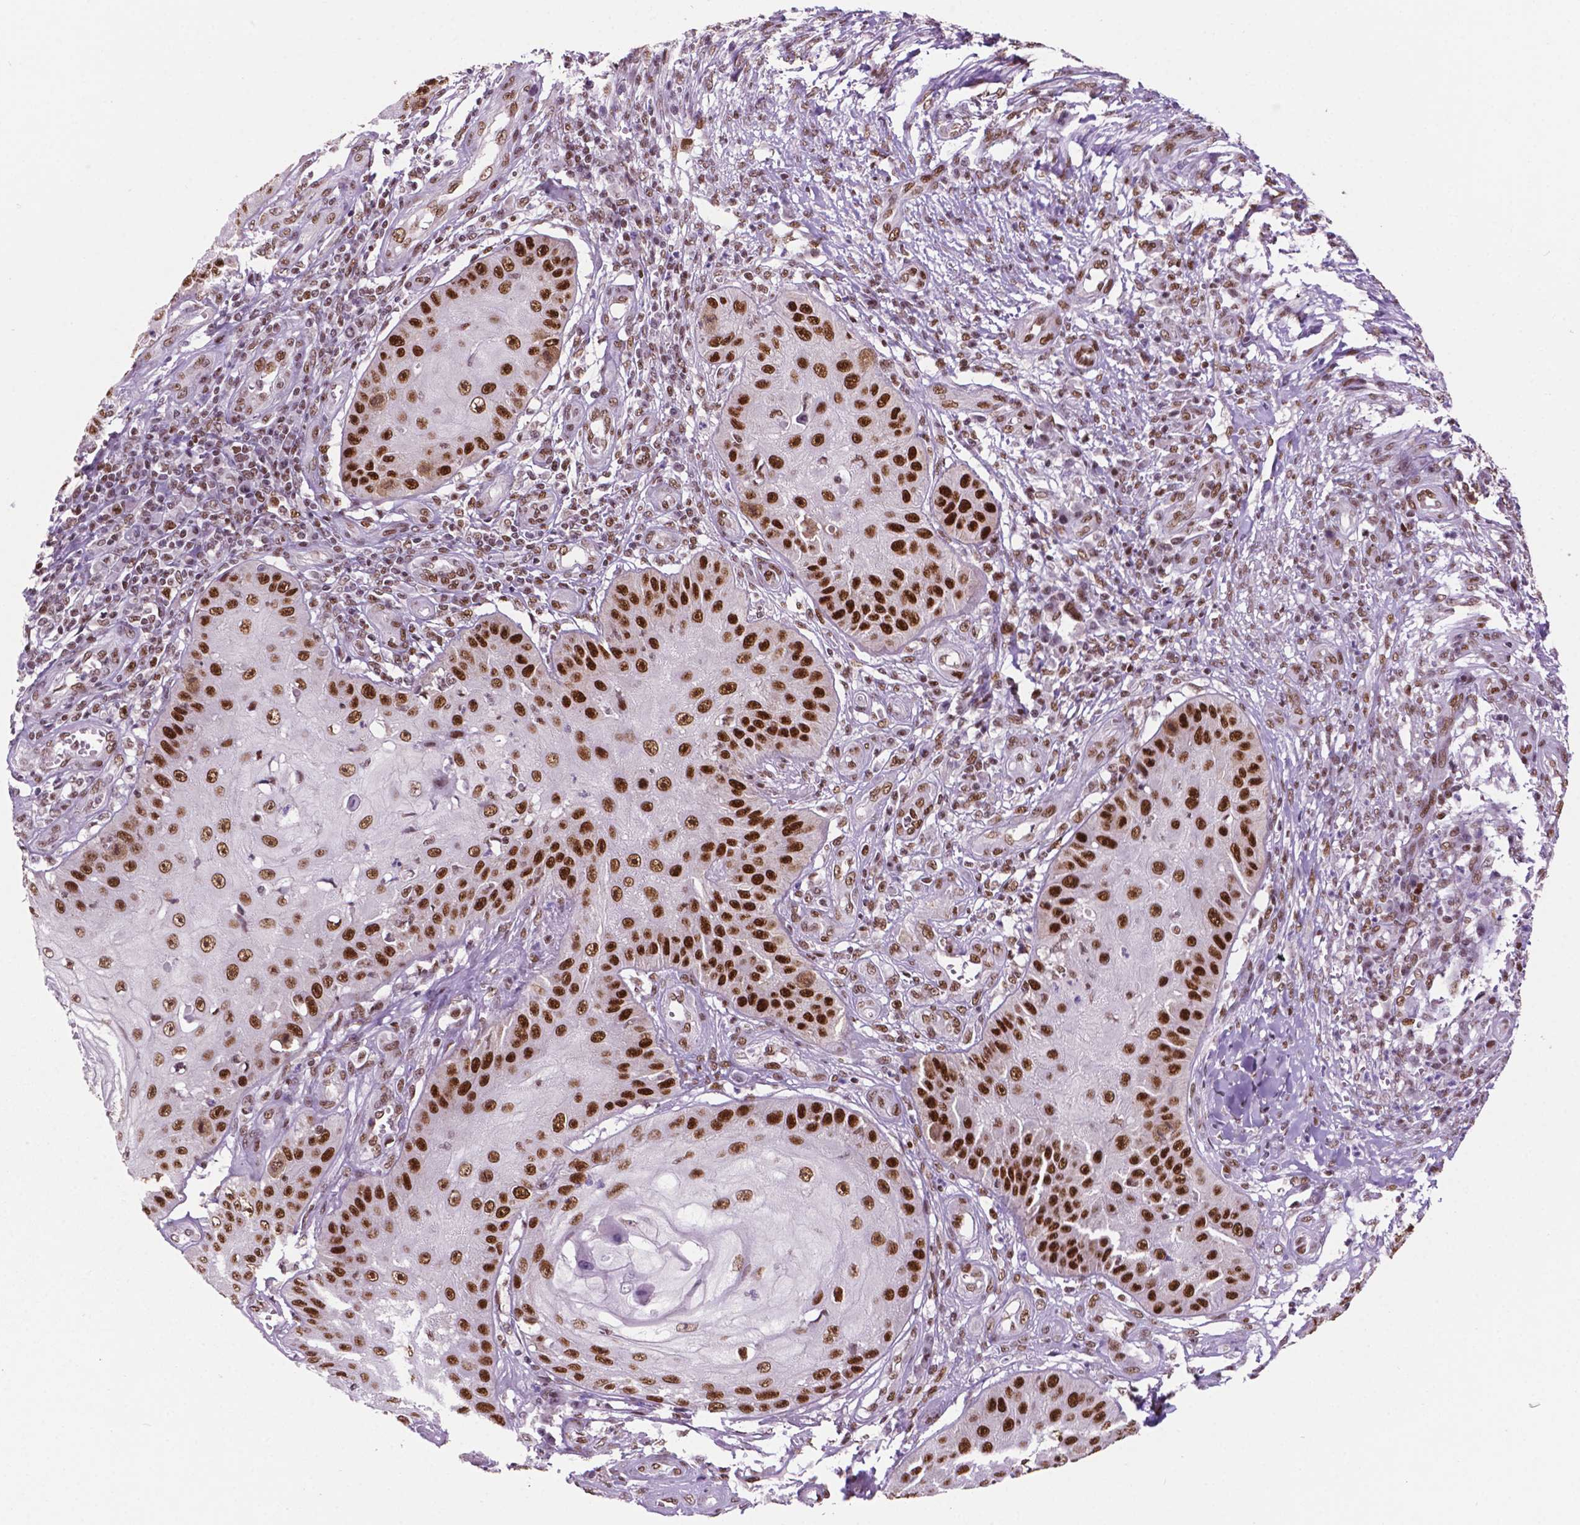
{"staining": {"intensity": "moderate", "quantity": "25%-75%", "location": "nuclear"}, "tissue": "skin cancer", "cell_type": "Tumor cells", "image_type": "cancer", "snomed": [{"axis": "morphology", "description": "Squamous cell carcinoma, NOS"}, {"axis": "topography", "description": "Skin"}], "caption": "Immunohistochemical staining of skin cancer displays medium levels of moderate nuclear protein staining in about 25%-75% of tumor cells.", "gene": "MLH1", "patient": {"sex": "male", "age": 70}}